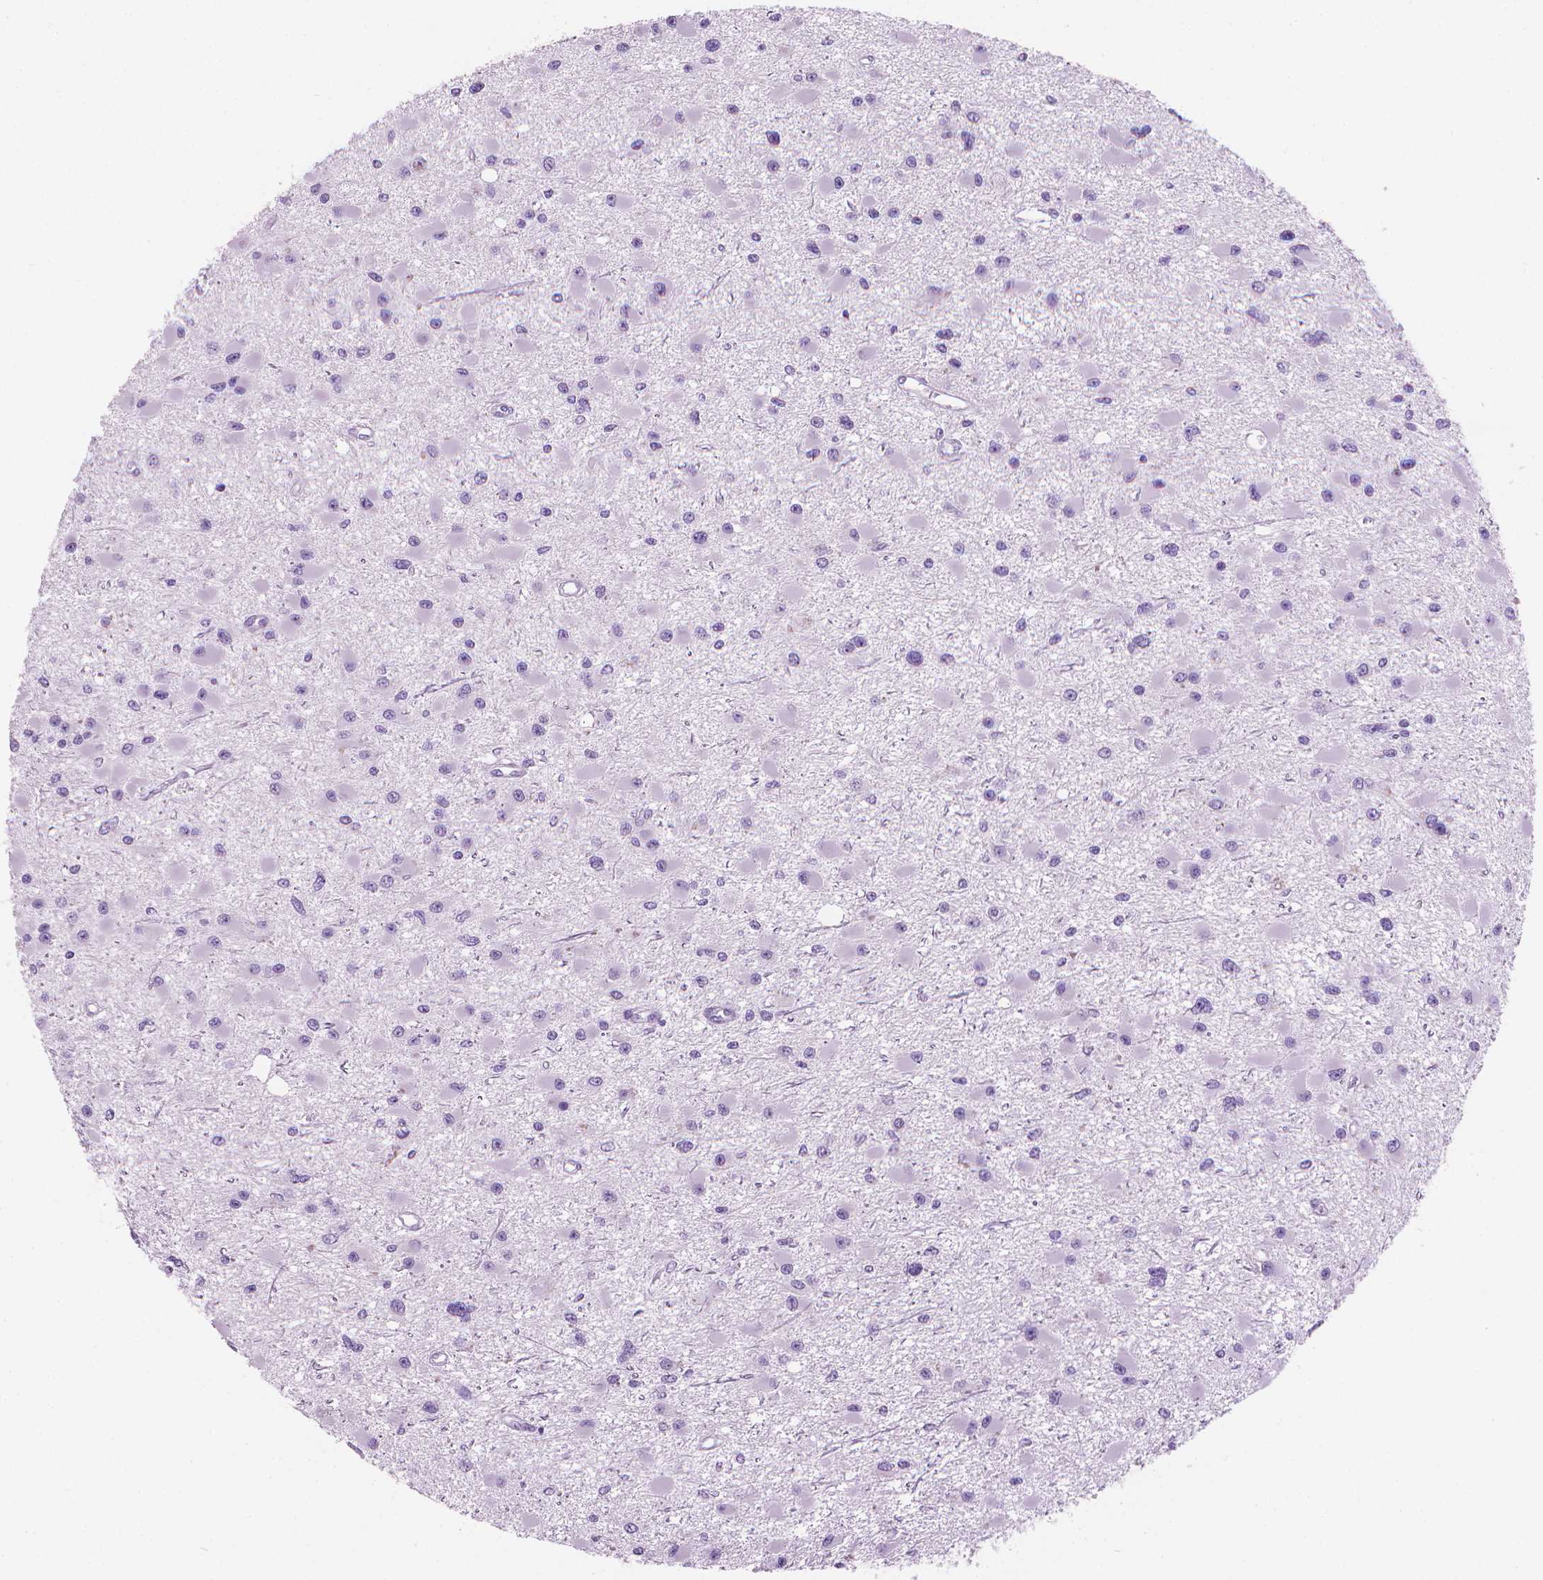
{"staining": {"intensity": "negative", "quantity": "none", "location": "none"}, "tissue": "glioma", "cell_type": "Tumor cells", "image_type": "cancer", "snomed": [{"axis": "morphology", "description": "Glioma, malignant, High grade"}, {"axis": "topography", "description": "Brain"}], "caption": "Immunohistochemical staining of malignant glioma (high-grade) shows no significant expression in tumor cells.", "gene": "TTC29", "patient": {"sex": "male", "age": 54}}